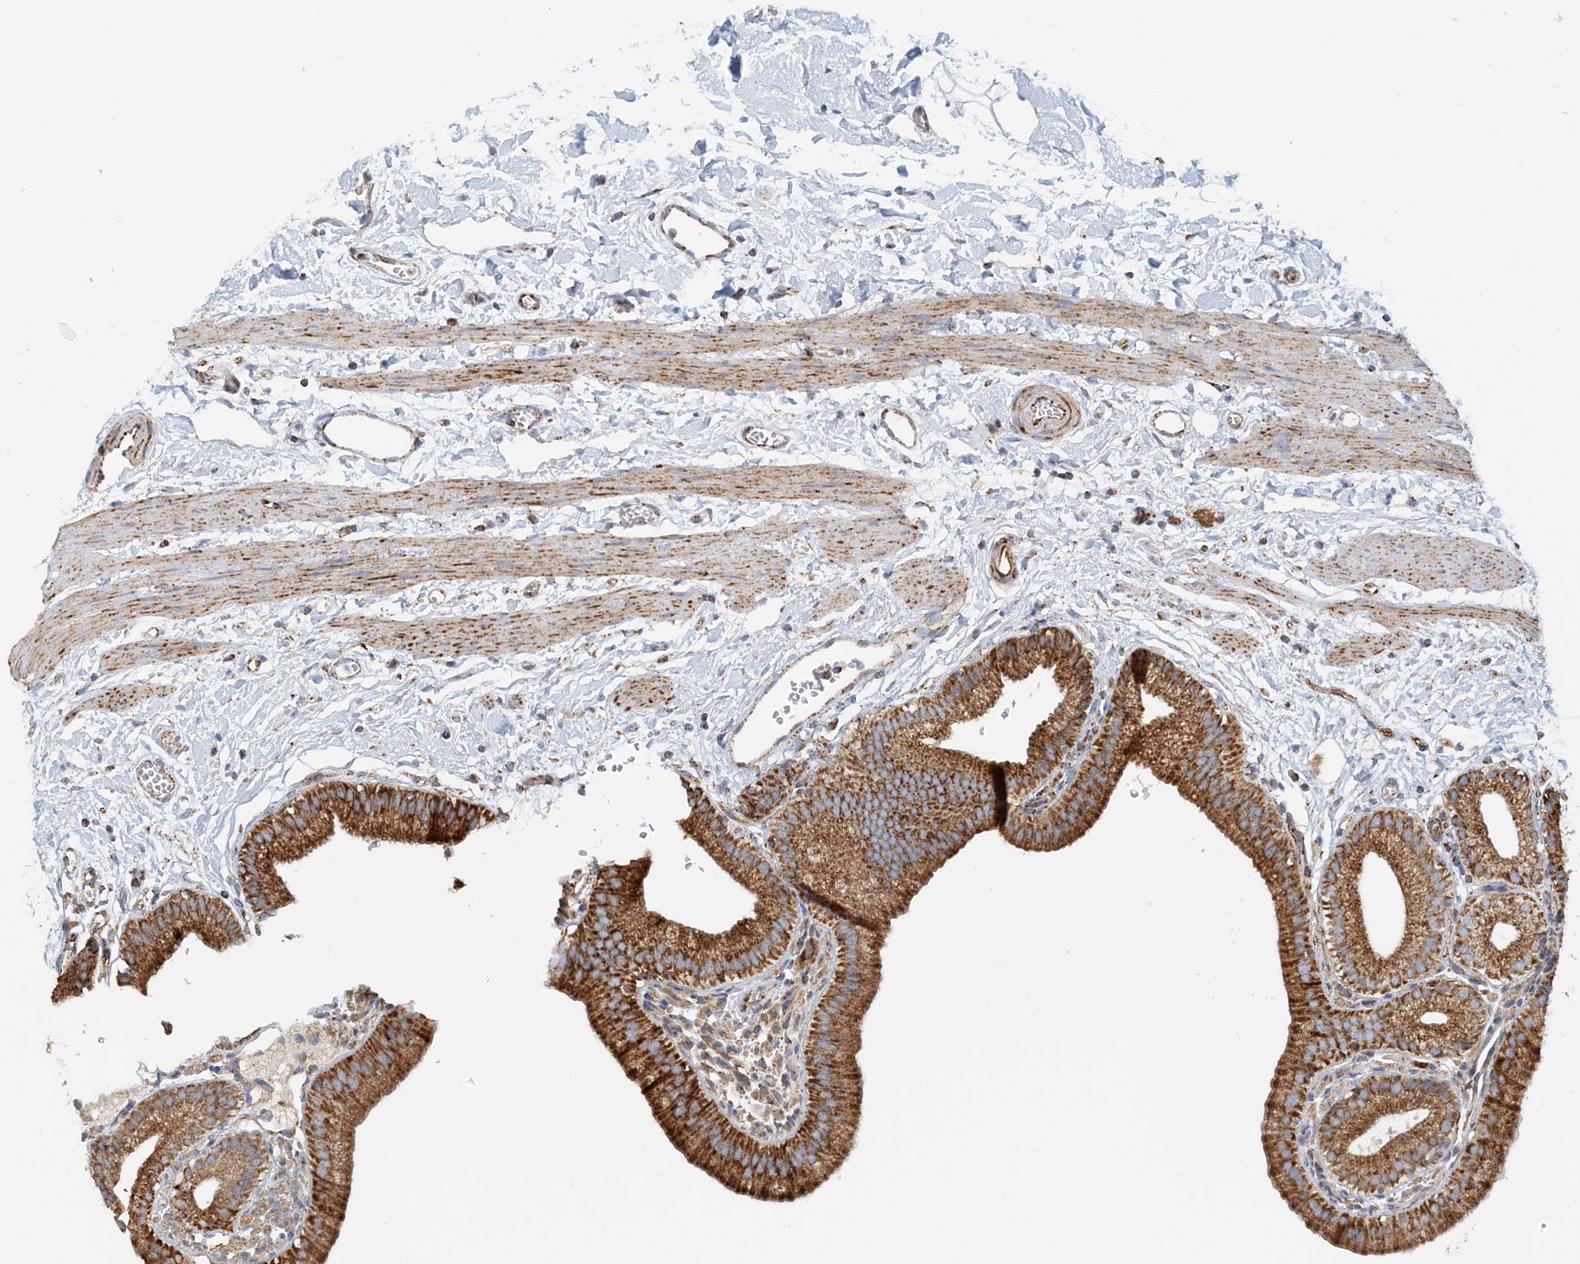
{"staining": {"intensity": "strong", "quantity": ">75%", "location": "cytoplasmic/membranous"}, "tissue": "gallbladder", "cell_type": "Glandular cells", "image_type": "normal", "snomed": [{"axis": "morphology", "description": "Normal tissue, NOS"}, {"axis": "topography", "description": "Gallbladder"}], "caption": "Protein expression analysis of normal human gallbladder reveals strong cytoplasmic/membranous staining in about >75% of glandular cells. Immunohistochemistry (ihc) stains the protein of interest in brown and the nuclei are stained blue.", "gene": "COA3", "patient": {"sex": "male", "age": 55}}